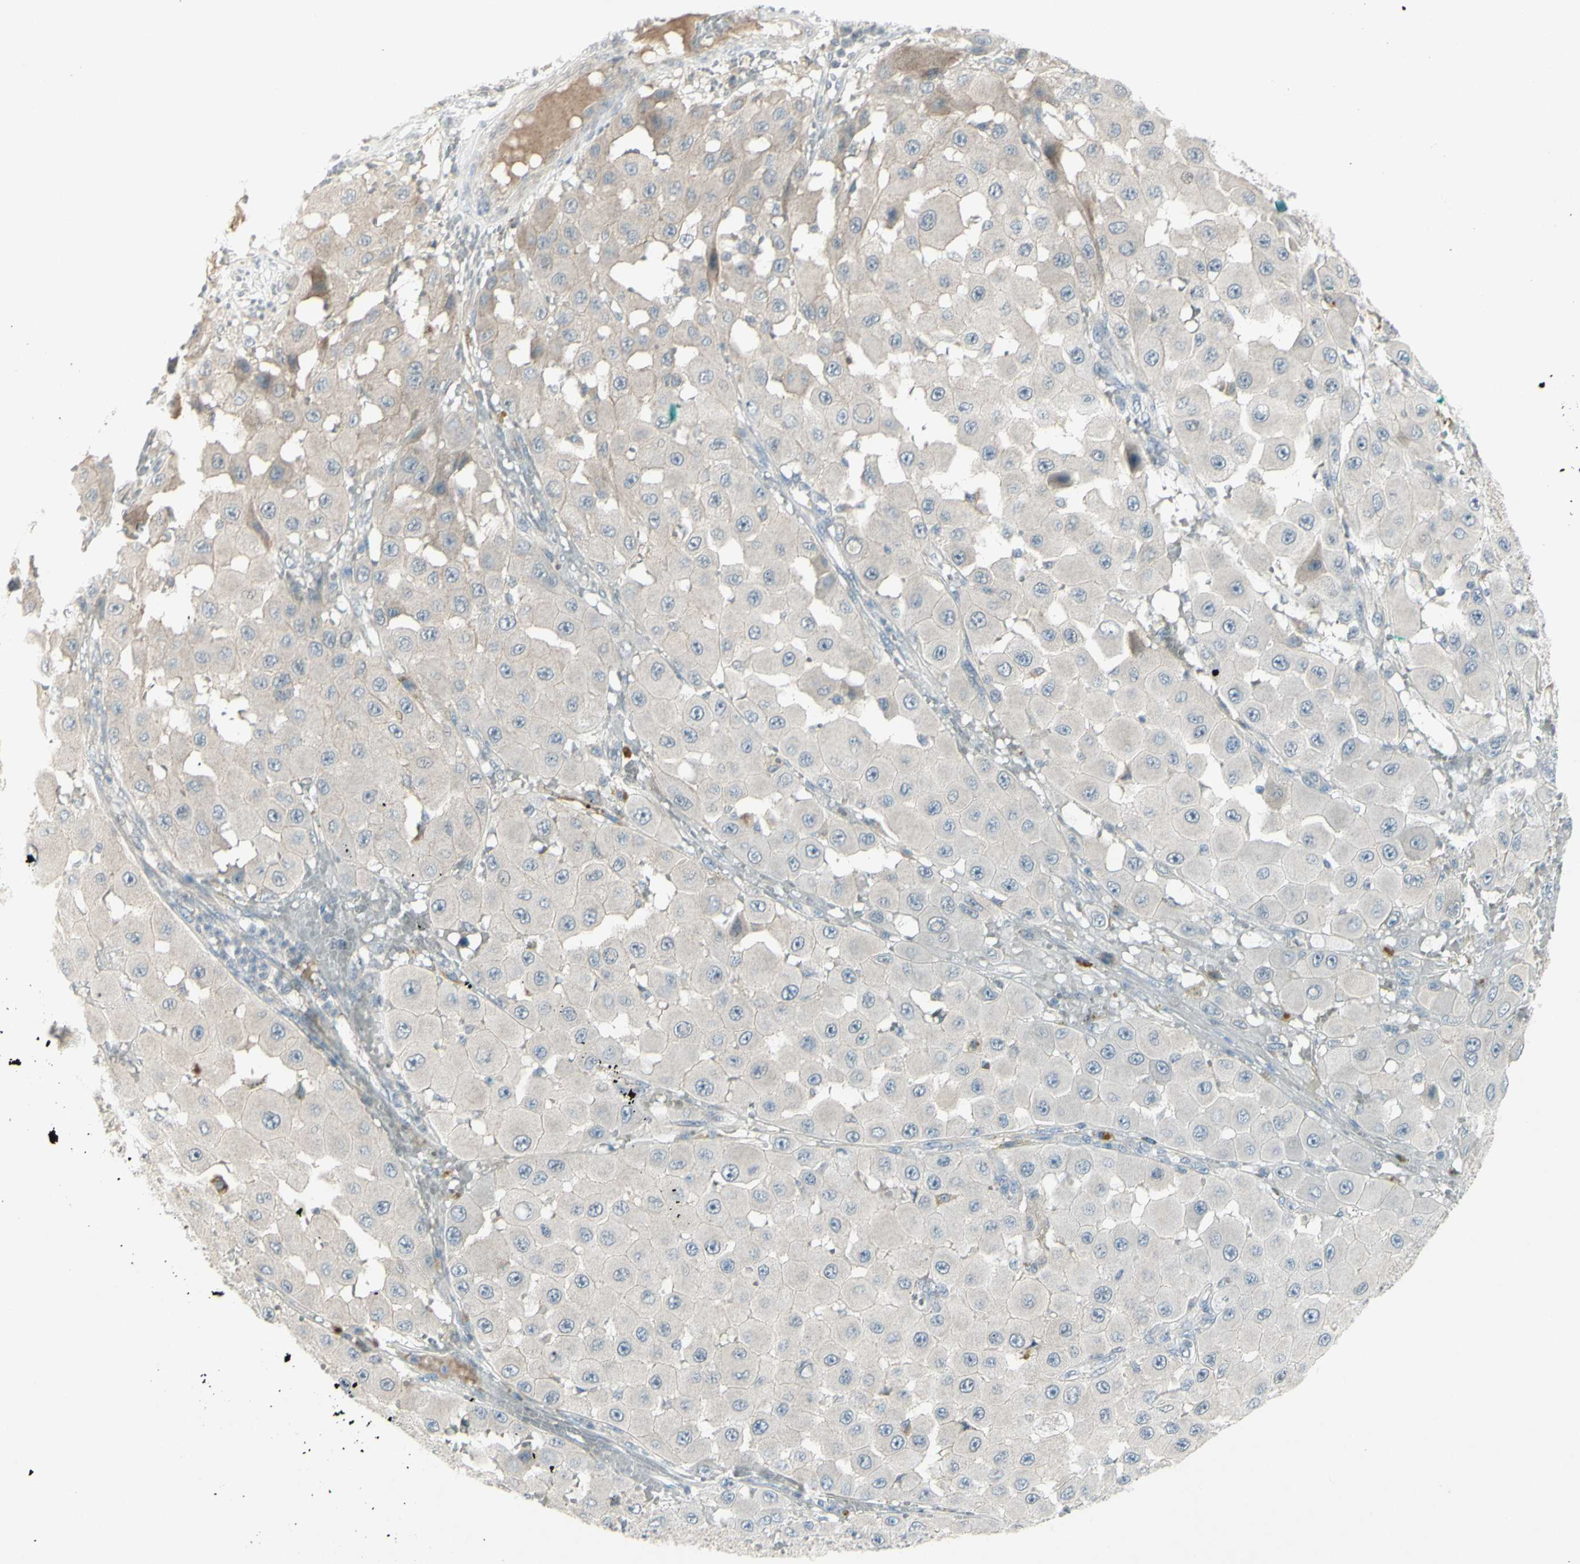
{"staining": {"intensity": "weak", "quantity": ">75%", "location": "cytoplasmic/membranous"}, "tissue": "melanoma", "cell_type": "Tumor cells", "image_type": "cancer", "snomed": [{"axis": "morphology", "description": "Malignant melanoma, NOS"}, {"axis": "topography", "description": "Skin"}], "caption": "Brown immunohistochemical staining in human melanoma demonstrates weak cytoplasmic/membranous positivity in about >75% of tumor cells. Using DAB (3,3'-diaminobenzidine) (brown) and hematoxylin (blue) stains, captured at high magnification using brightfield microscopy.", "gene": "SH3GL2", "patient": {"sex": "female", "age": 81}}